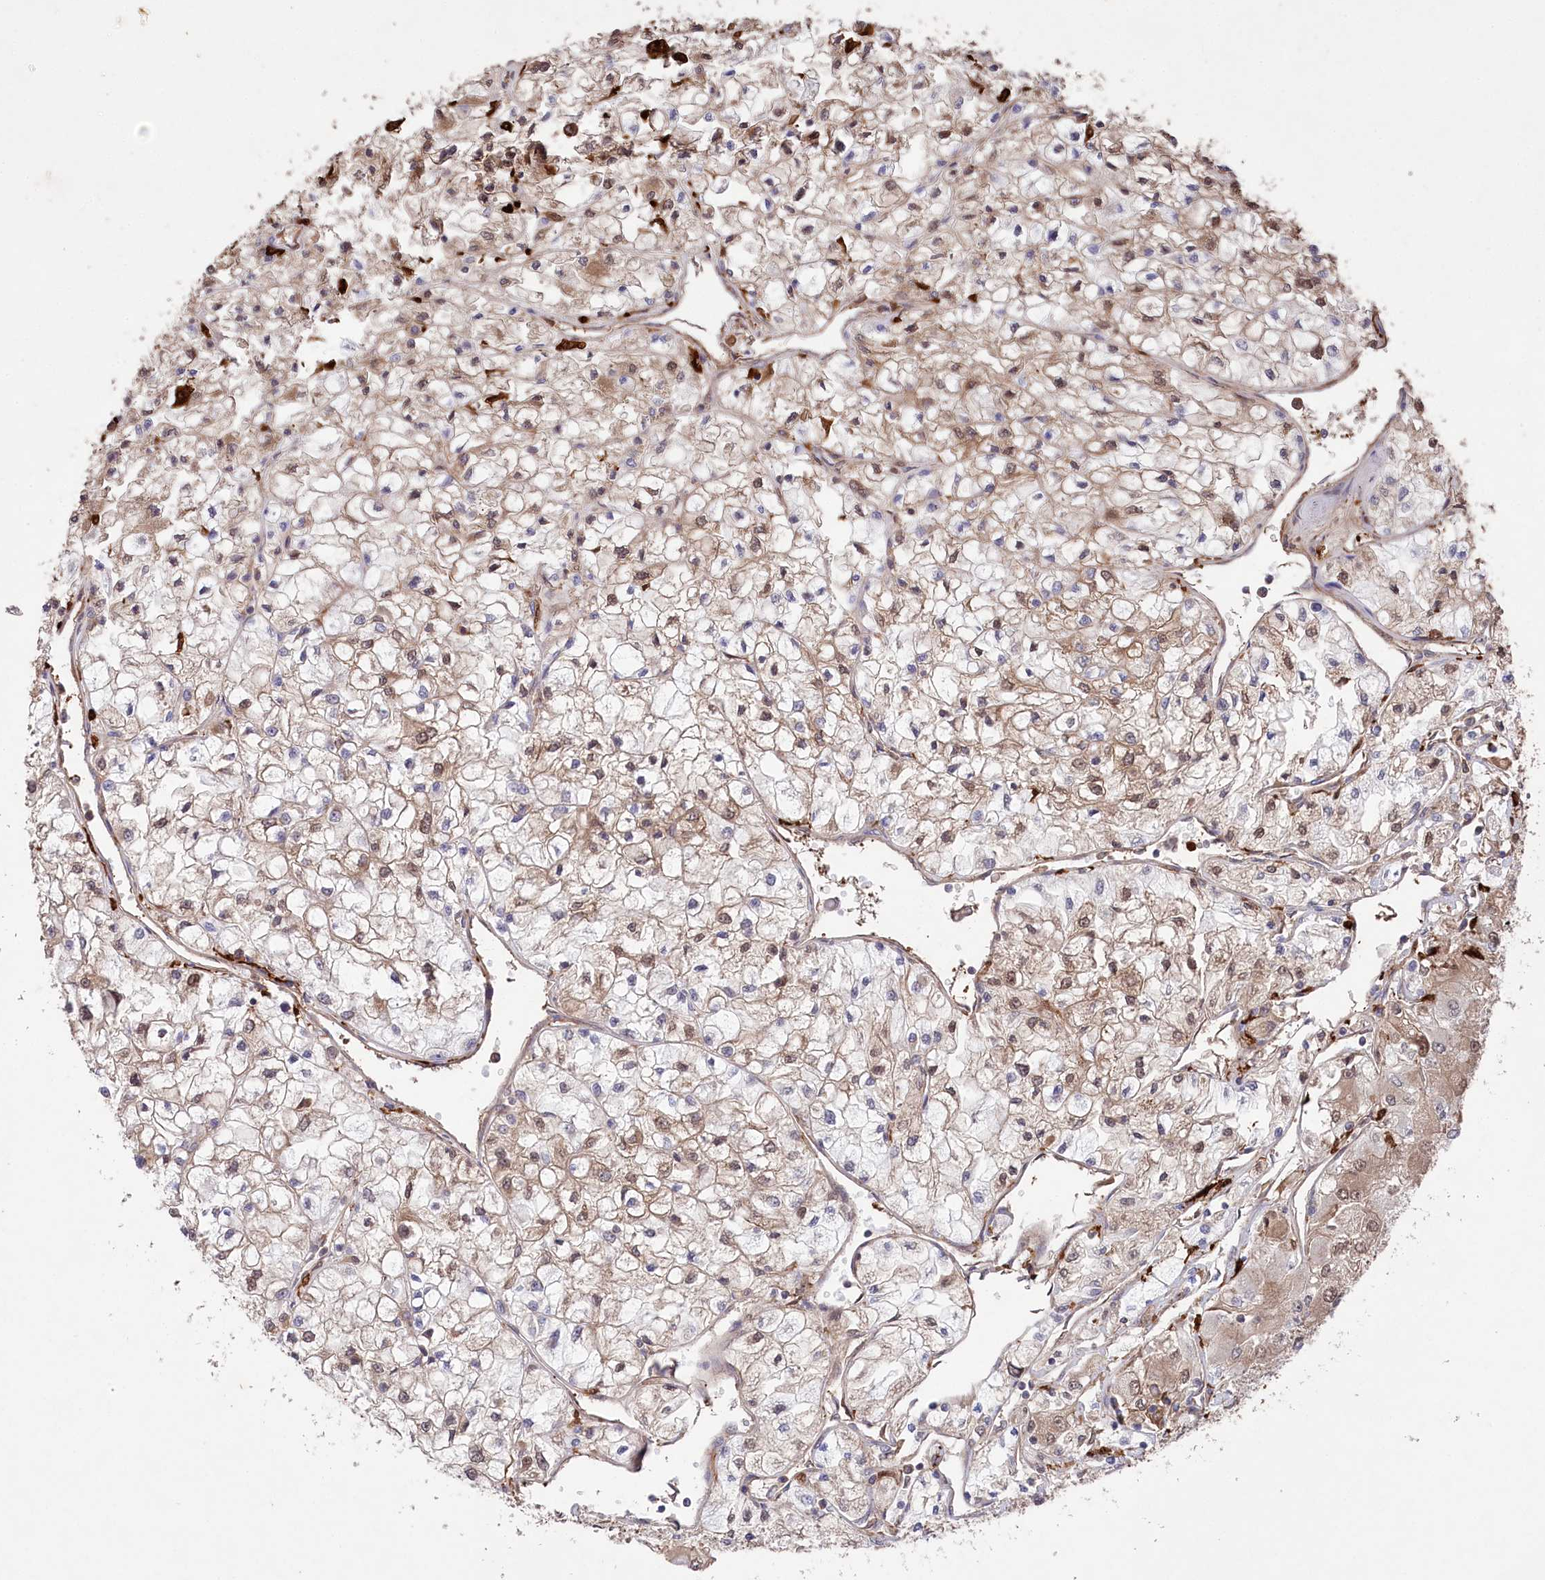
{"staining": {"intensity": "moderate", "quantity": ">75%", "location": "cytoplasmic/membranous"}, "tissue": "renal cancer", "cell_type": "Tumor cells", "image_type": "cancer", "snomed": [{"axis": "morphology", "description": "Adenocarcinoma, NOS"}, {"axis": "topography", "description": "Kidney"}], "caption": "DAB immunohistochemical staining of adenocarcinoma (renal) displays moderate cytoplasmic/membranous protein positivity in about >75% of tumor cells.", "gene": "PPP1R21", "patient": {"sex": "male", "age": 80}}